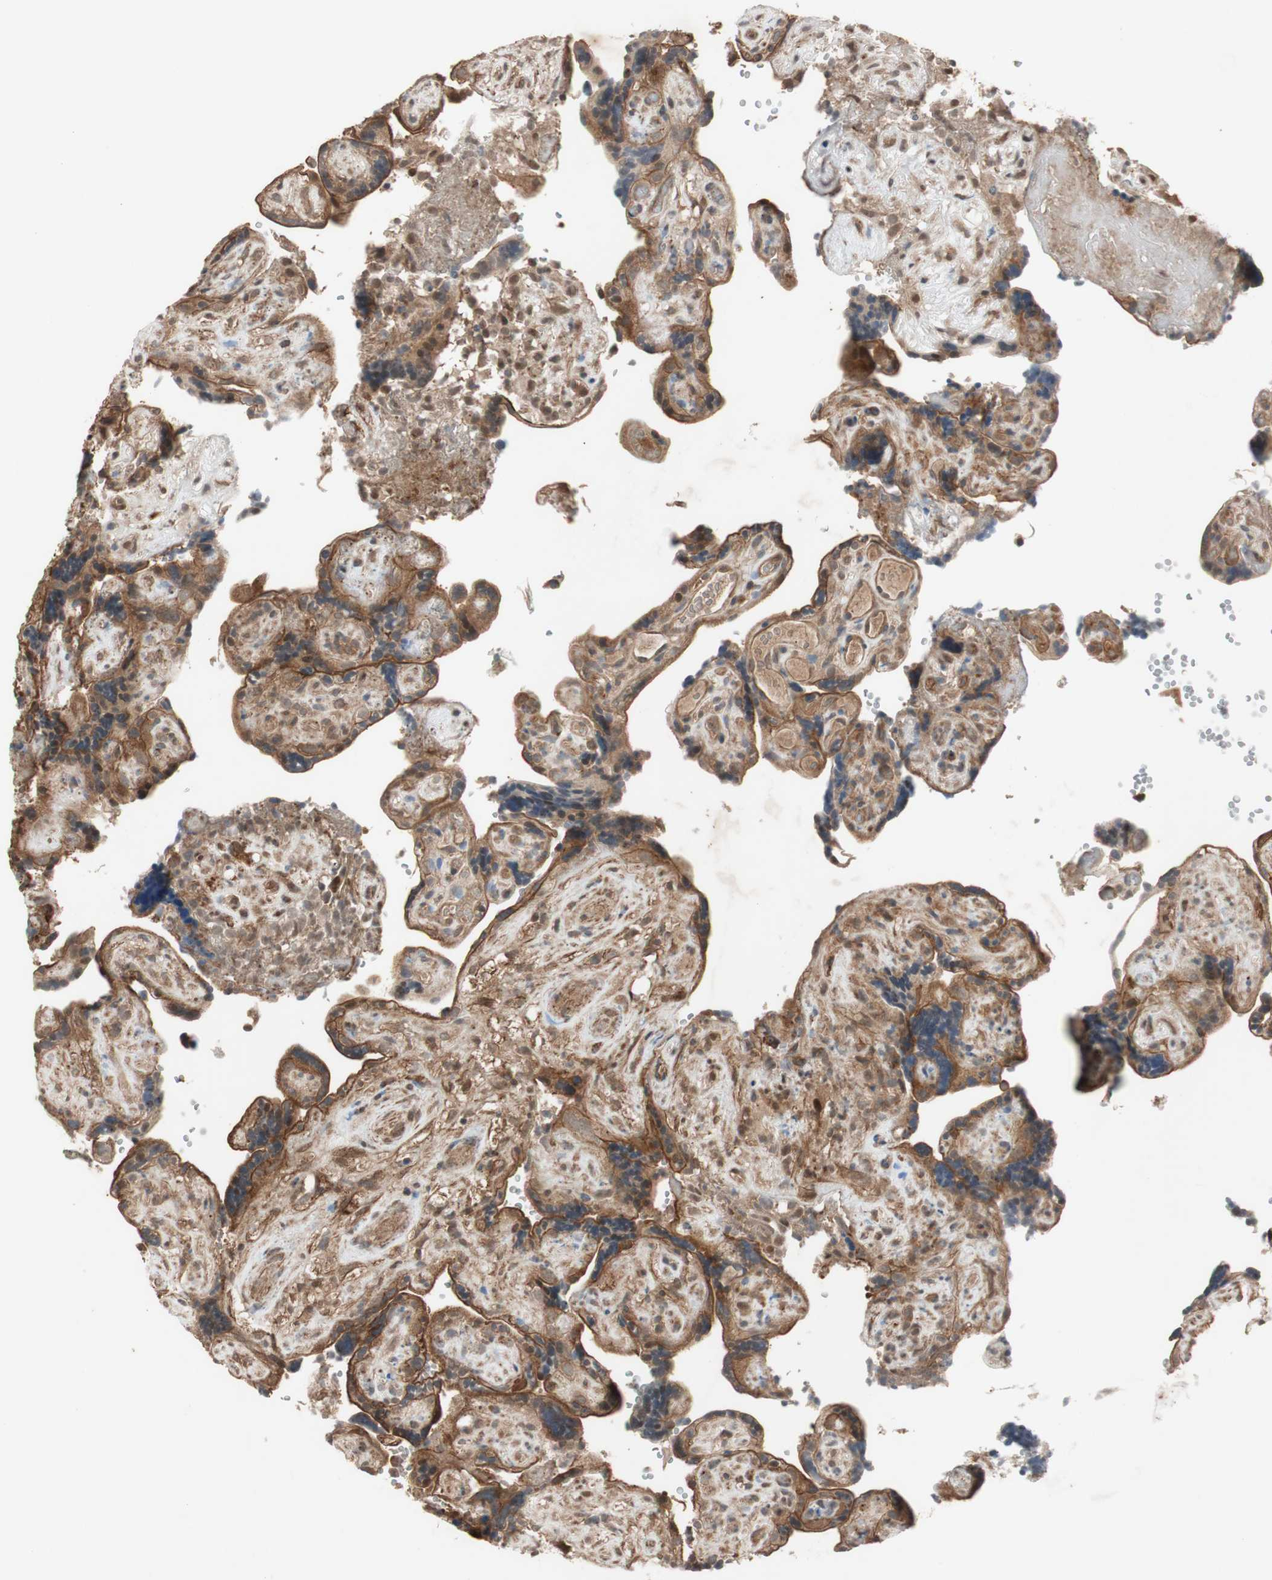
{"staining": {"intensity": "moderate", "quantity": "25%-75%", "location": "cytoplasmic/membranous"}, "tissue": "placenta", "cell_type": "Decidual cells", "image_type": "normal", "snomed": [{"axis": "morphology", "description": "Normal tissue, NOS"}, {"axis": "topography", "description": "Placenta"}], "caption": "Immunohistochemistry (IHC) staining of normal placenta, which exhibits medium levels of moderate cytoplasmic/membranous staining in approximately 25%-75% of decidual cells indicating moderate cytoplasmic/membranous protein staining. The staining was performed using DAB (3,3'-diaminobenzidine) (brown) for protein detection and nuclei were counterstained in hematoxylin (blue).", "gene": "EPHA8", "patient": {"sex": "female", "age": 30}}